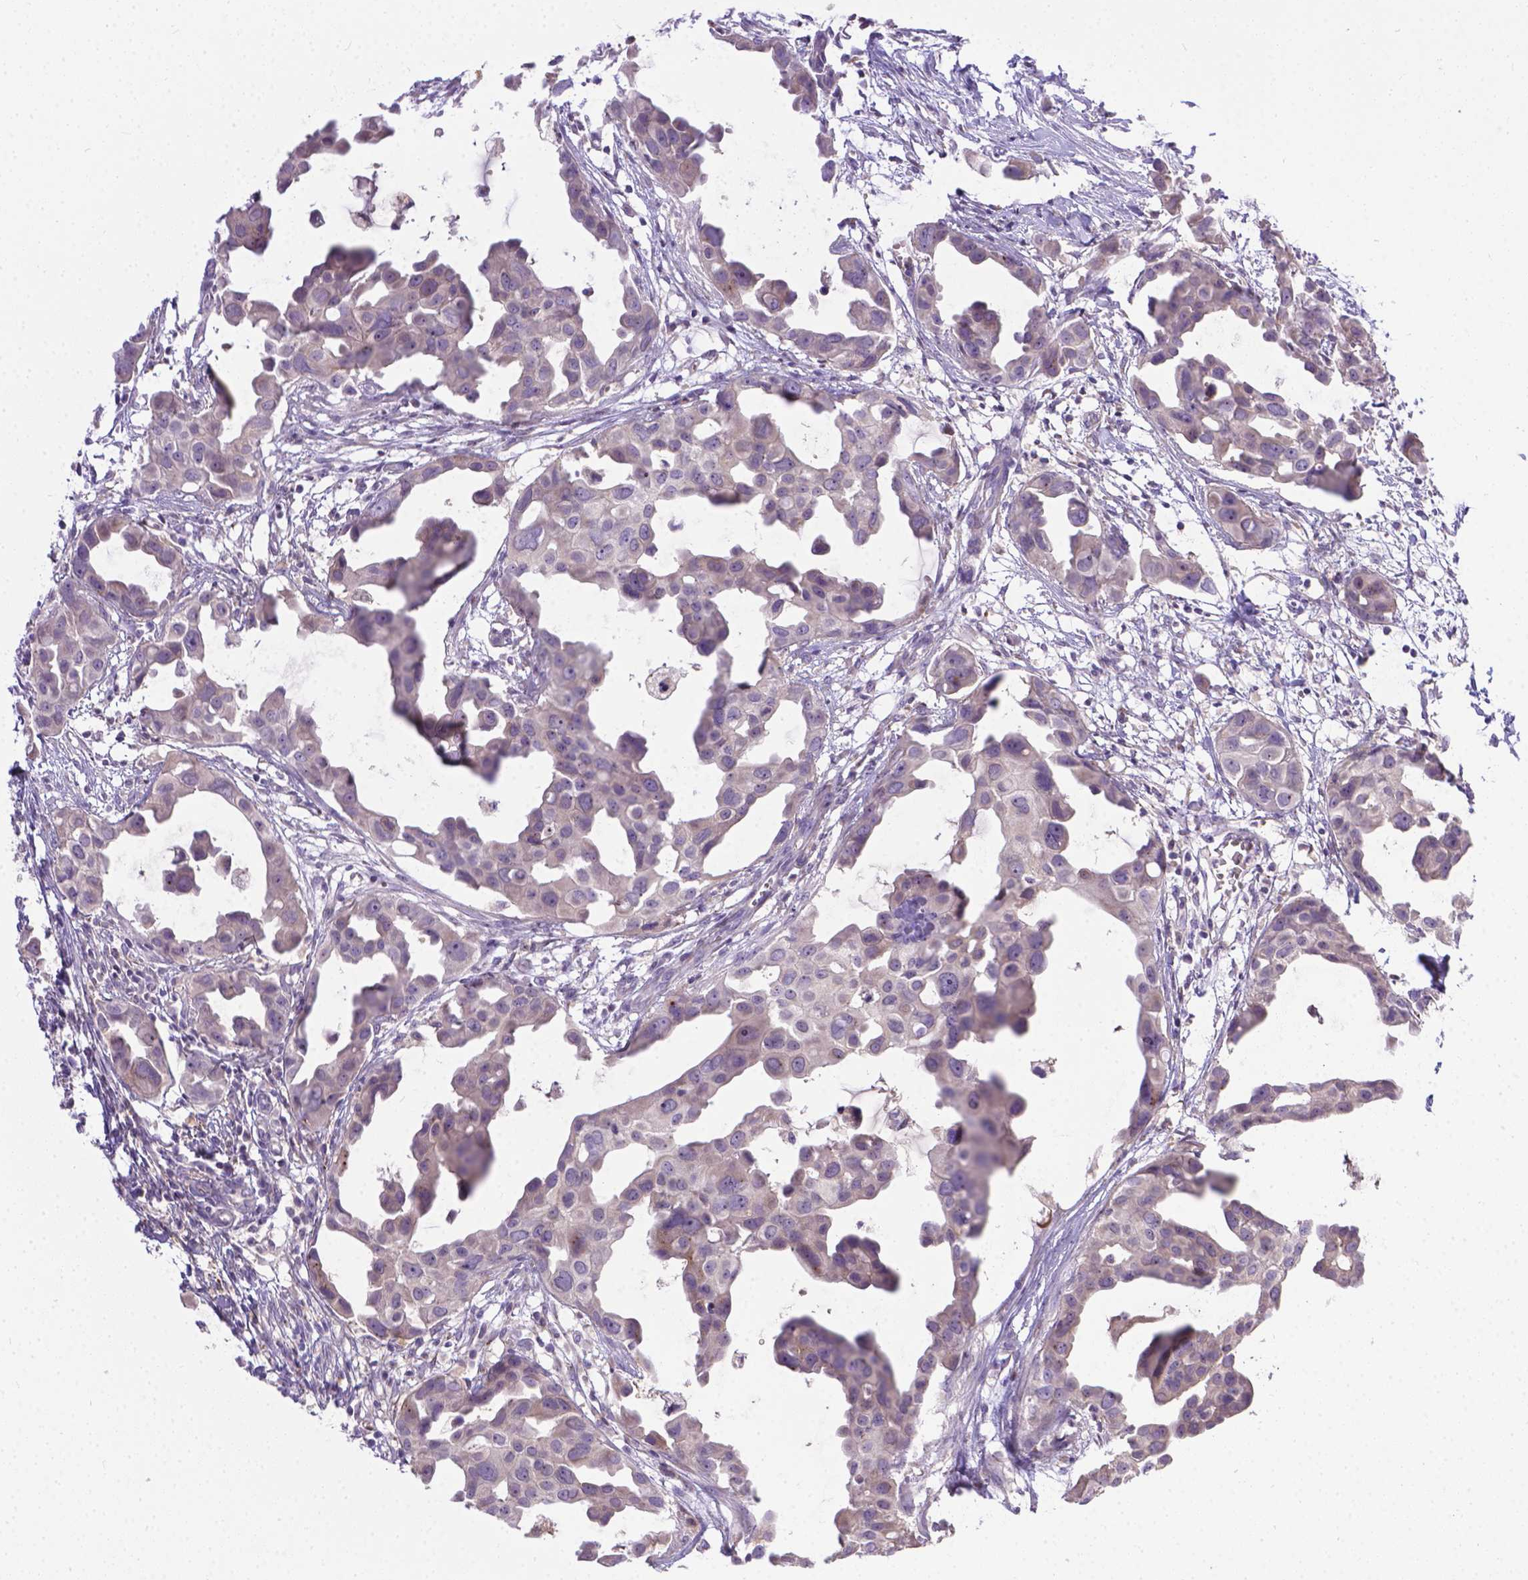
{"staining": {"intensity": "weak", "quantity": "<25%", "location": "cytoplasmic/membranous"}, "tissue": "breast cancer", "cell_type": "Tumor cells", "image_type": "cancer", "snomed": [{"axis": "morphology", "description": "Duct carcinoma"}, {"axis": "topography", "description": "Breast"}], "caption": "Immunohistochemistry micrograph of human breast cancer (invasive ductal carcinoma) stained for a protein (brown), which shows no staining in tumor cells.", "gene": "TM4SF18", "patient": {"sex": "female", "age": 38}}